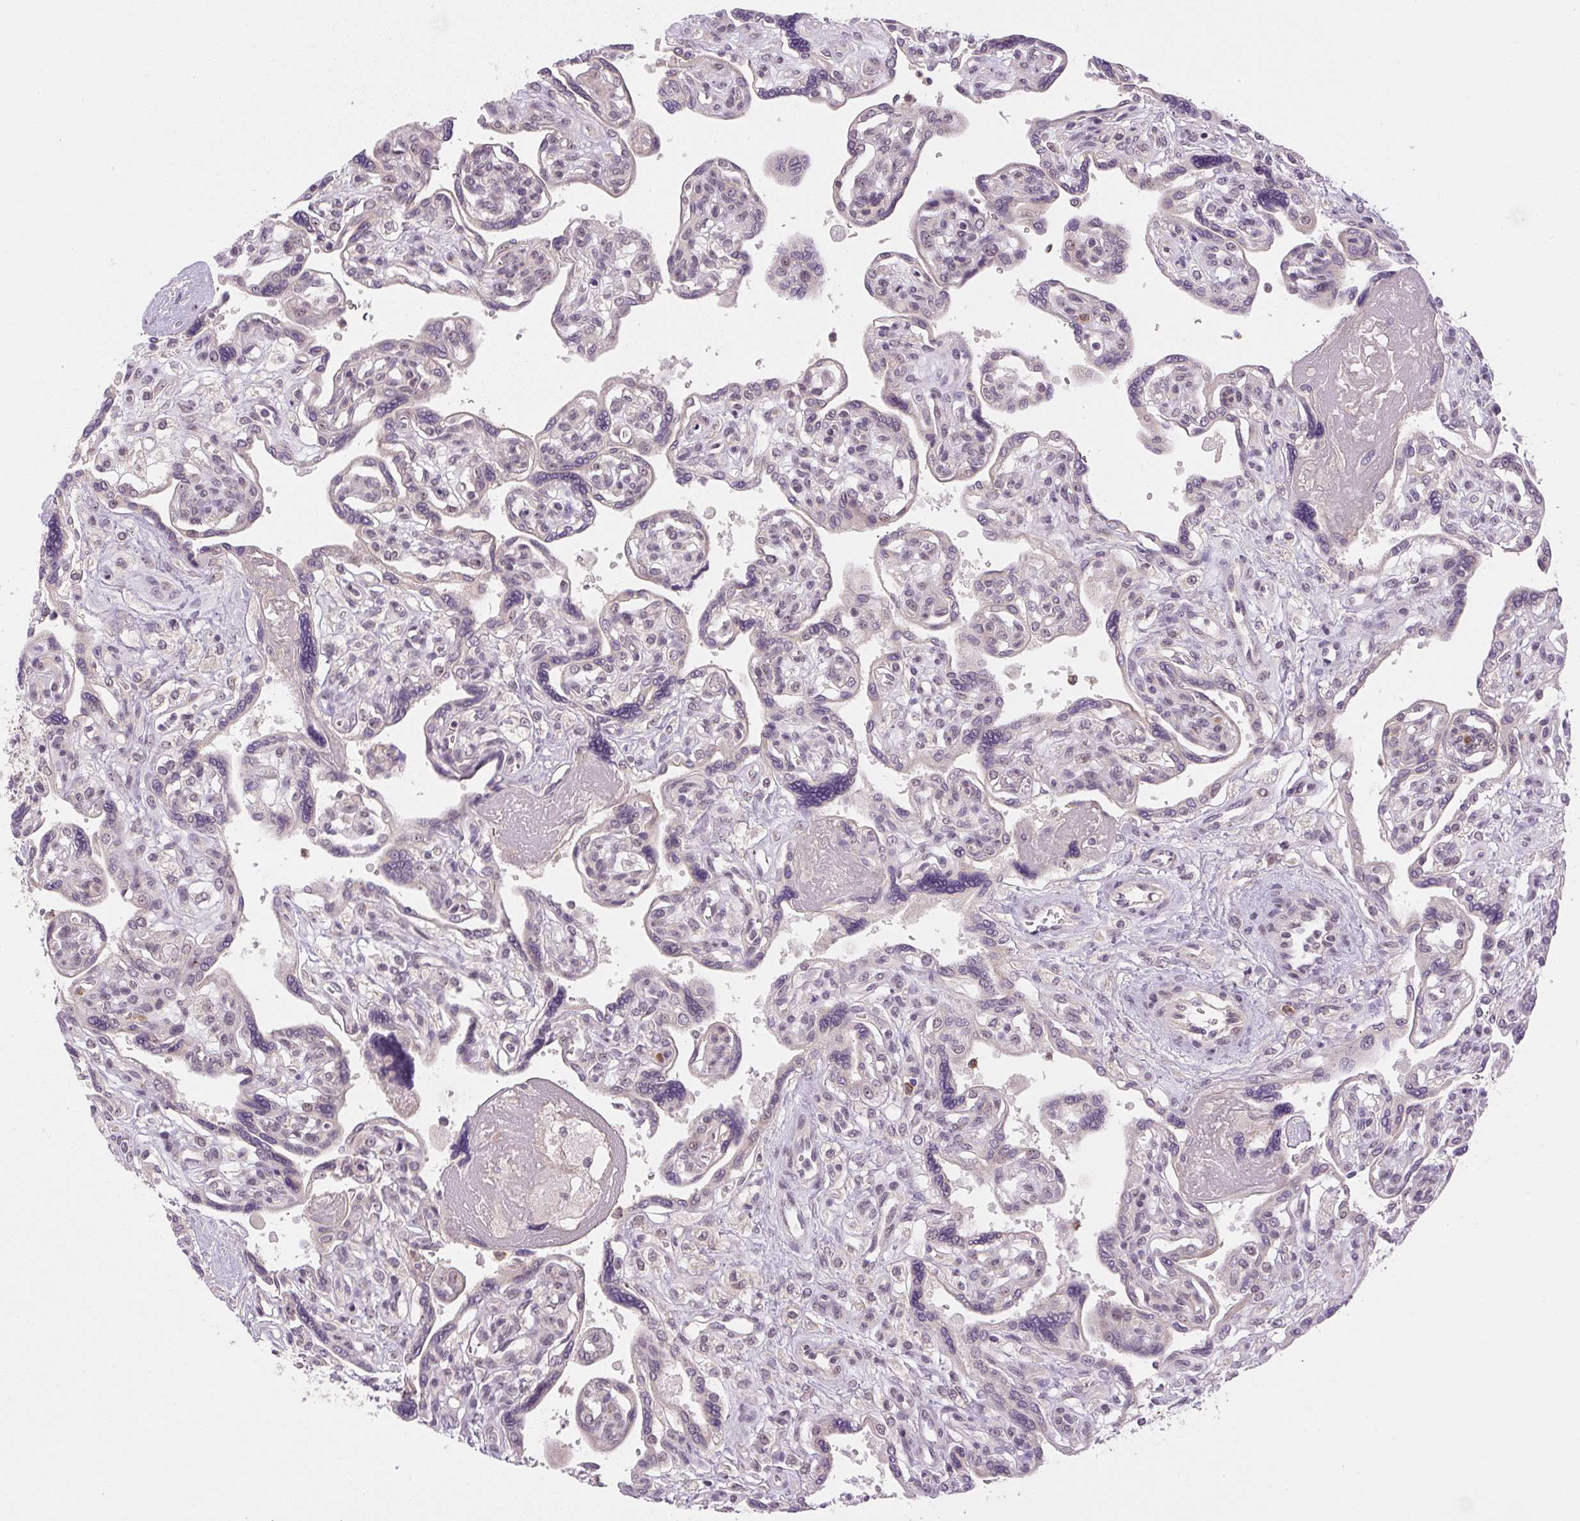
{"staining": {"intensity": "negative", "quantity": "none", "location": "none"}, "tissue": "placenta", "cell_type": "Decidual cells", "image_type": "normal", "snomed": [{"axis": "morphology", "description": "Normal tissue, NOS"}, {"axis": "topography", "description": "Placenta"}], "caption": "Immunohistochemistry (IHC) histopathology image of unremarkable placenta: placenta stained with DAB shows no significant protein positivity in decidual cells.", "gene": "SGF29", "patient": {"sex": "female", "age": 39}}